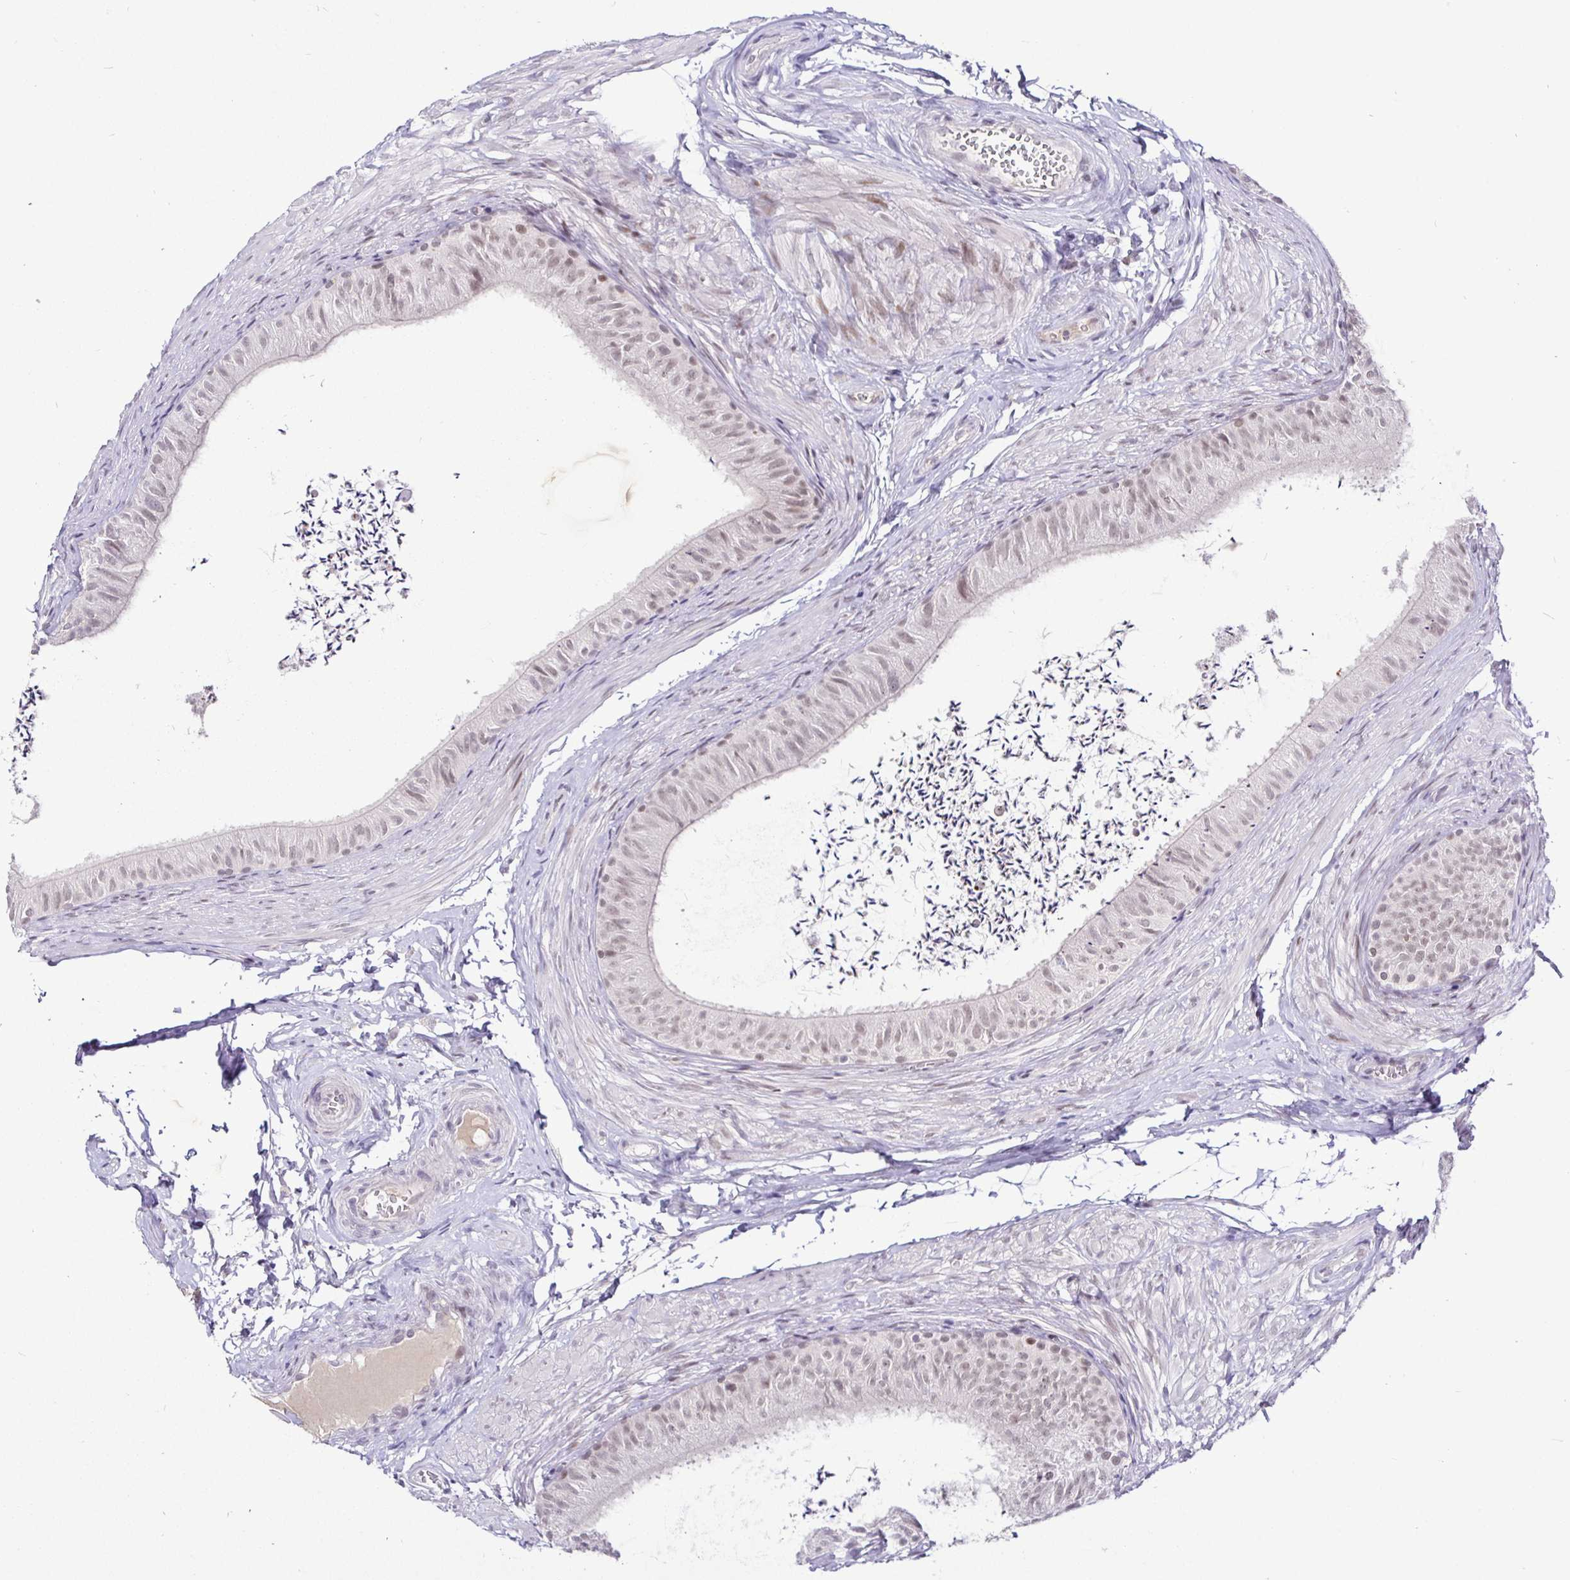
{"staining": {"intensity": "weak", "quantity": ">75%", "location": "nuclear"}, "tissue": "epididymis", "cell_type": "Glandular cells", "image_type": "normal", "snomed": [{"axis": "morphology", "description": "Normal tissue, NOS"}, {"axis": "topography", "description": "Epididymis, spermatic cord, NOS"}, {"axis": "topography", "description": "Epididymis"}, {"axis": "topography", "description": "Peripheral nerve tissue"}], "caption": "High-power microscopy captured an immunohistochemistry photomicrograph of benign epididymis, revealing weak nuclear positivity in about >75% of glandular cells. Nuclei are stained in blue.", "gene": "NUP188", "patient": {"sex": "male", "age": 29}}